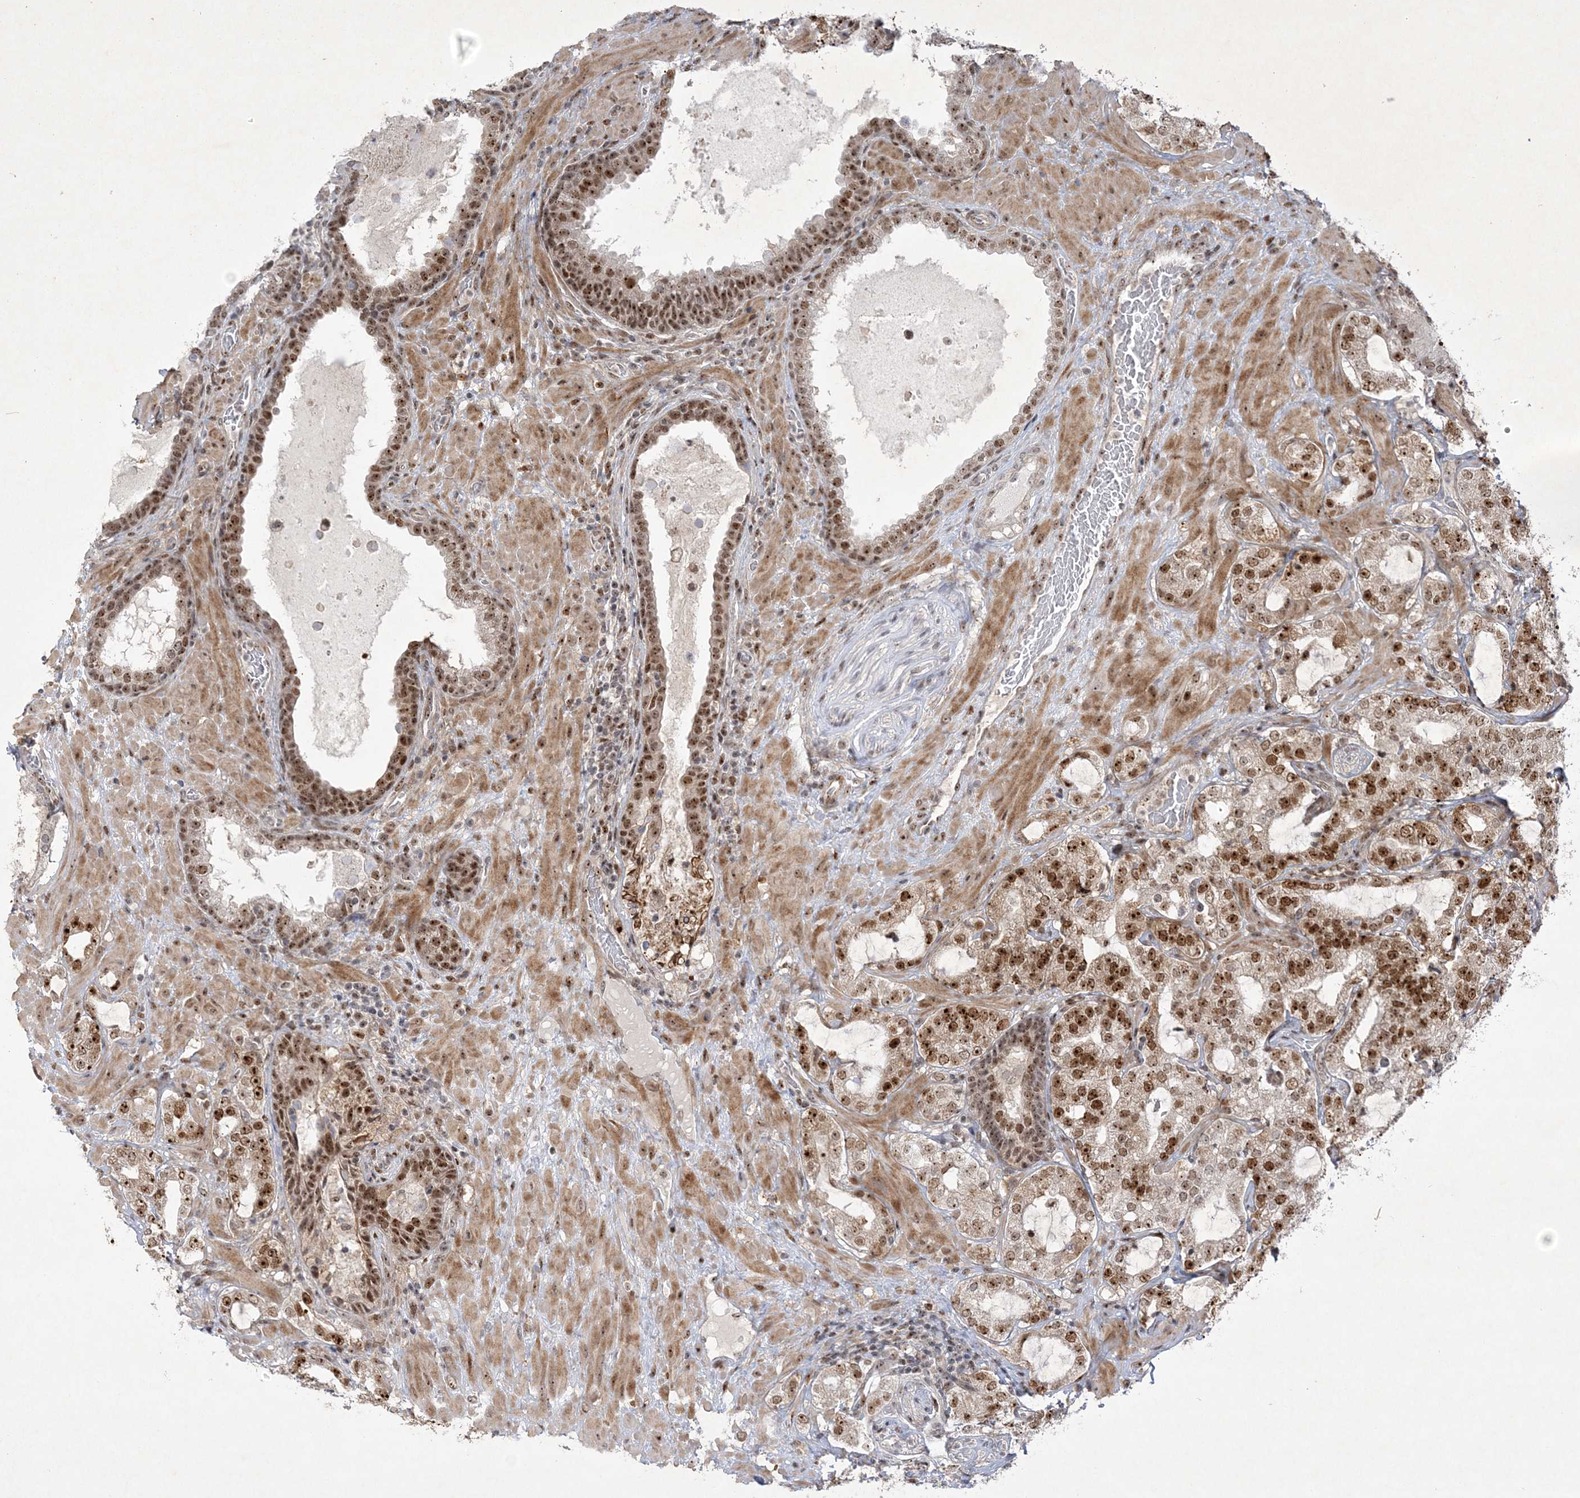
{"staining": {"intensity": "strong", "quantity": ">75%", "location": "cytoplasmic/membranous,nuclear"}, "tissue": "prostate cancer", "cell_type": "Tumor cells", "image_type": "cancer", "snomed": [{"axis": "morphology", "description": "Adenocarcinoma, High grade"}, {"axis": "topography", "description": "Prostate"}], "caption": "Immunohistochemistry photomicrograph of high-grade adenocarcinoma (prostate) stained for a protein (brown), which displays high levels of strong cytoplasmic/membranous and nuclear positivity in about >75% of tumor cells.", "gene": "NPM3", "patient": {"sex": "male", "age": 64}}